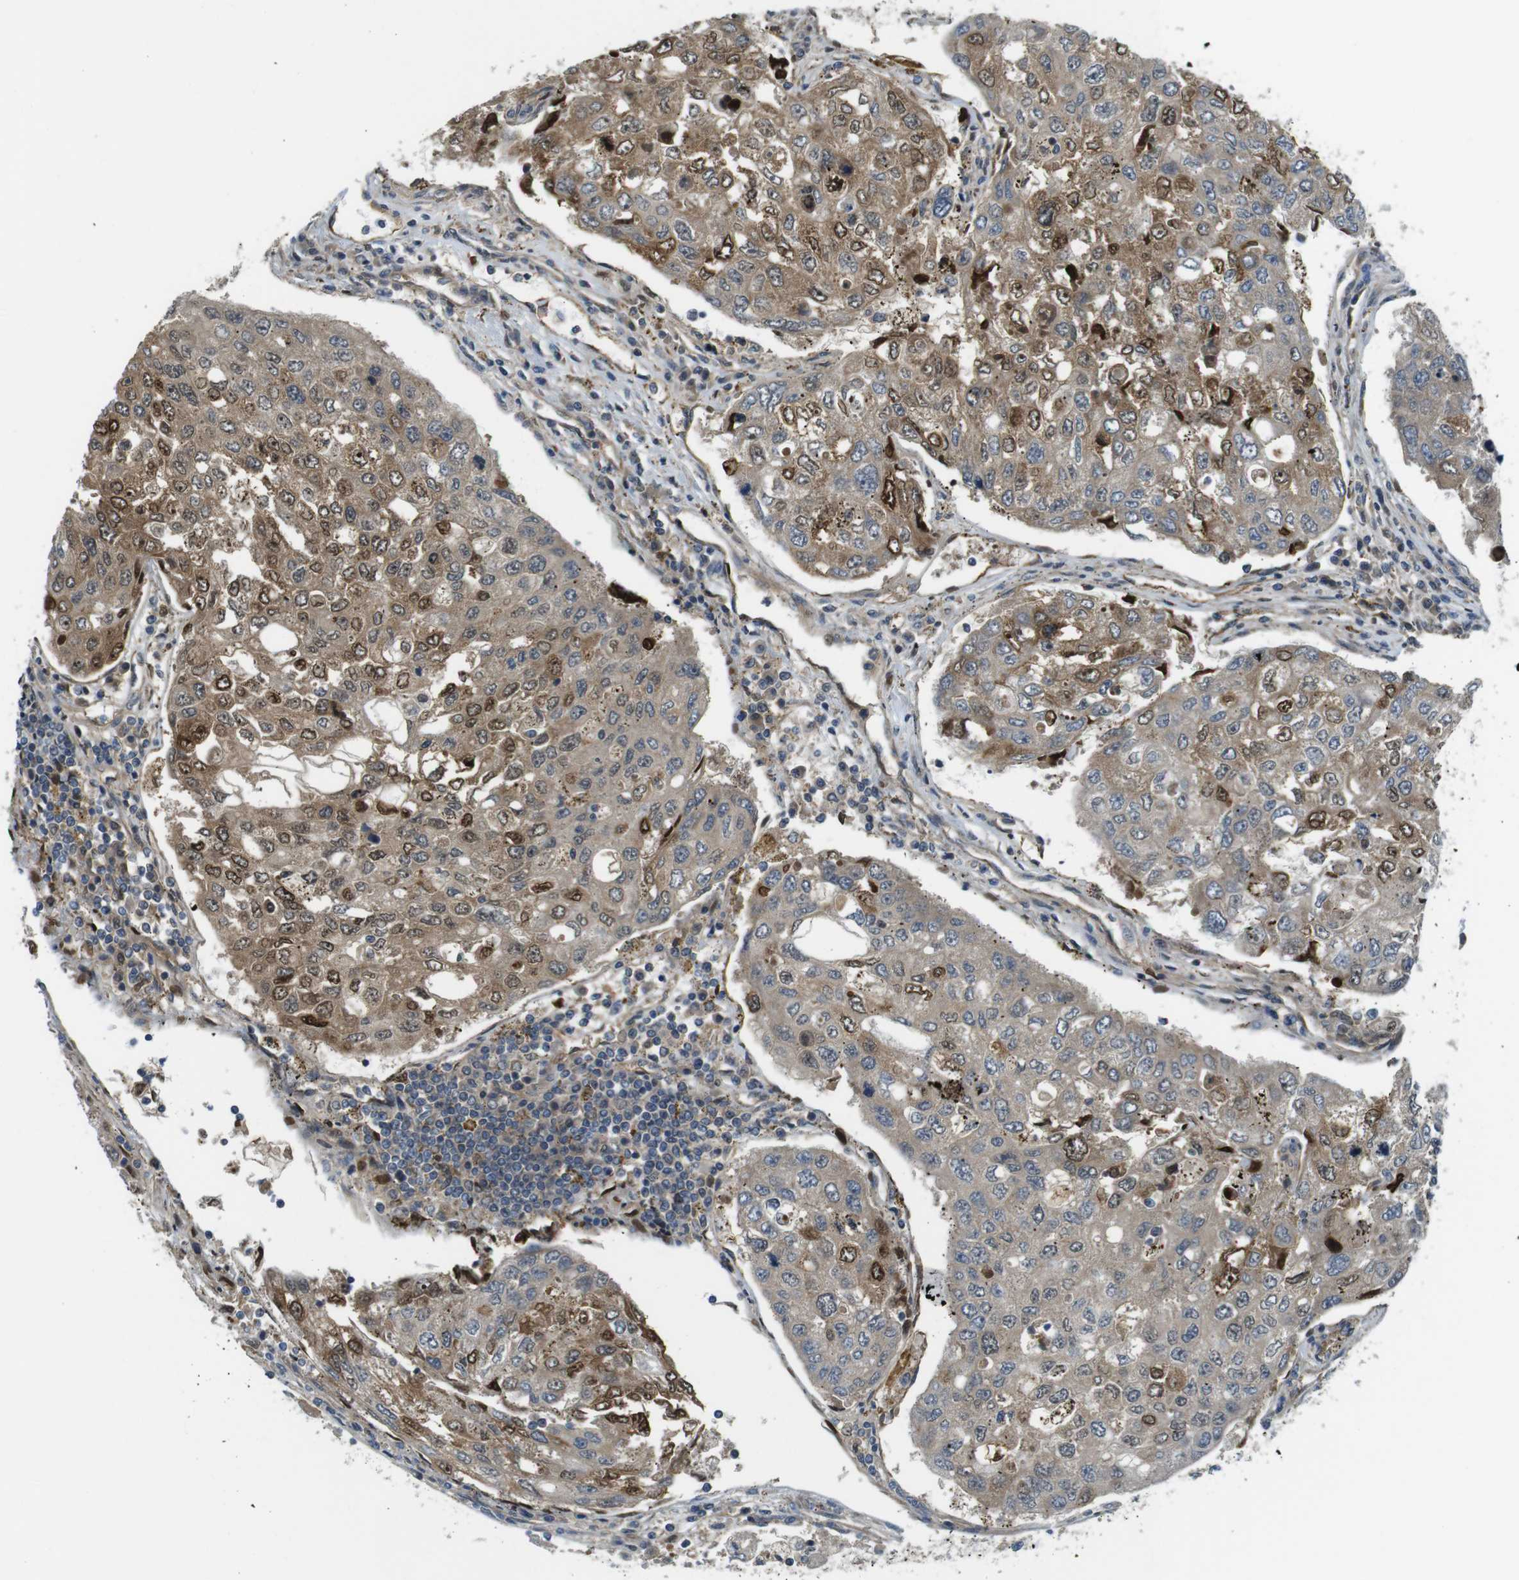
{"staining": {"intensity": "moderate", "quantity": ">75%", "location": "cytoplasmic/membranous,nuclear"}, "tissue": "urothelial cancer", "cell_type": "Tumor cells", "image_type": "cancer", "snomed": [{"axis": "morphology", "description": "Urothelial carcinoma, High grade"}, {"axis": "topography", "description": "Lymph node"}, {"axis": "topography", "description": "Urinary bladder"}], "caption": "Immunohistochemical staining of high-grade urothelial carcinoma demonstrates medium levels of moderate cytoplasmic/membranous and nuclear protein positivity in approximately >75% of tumor cells.", "gene": "TSC1", "patient": {"sex": "male", "age": 51}}